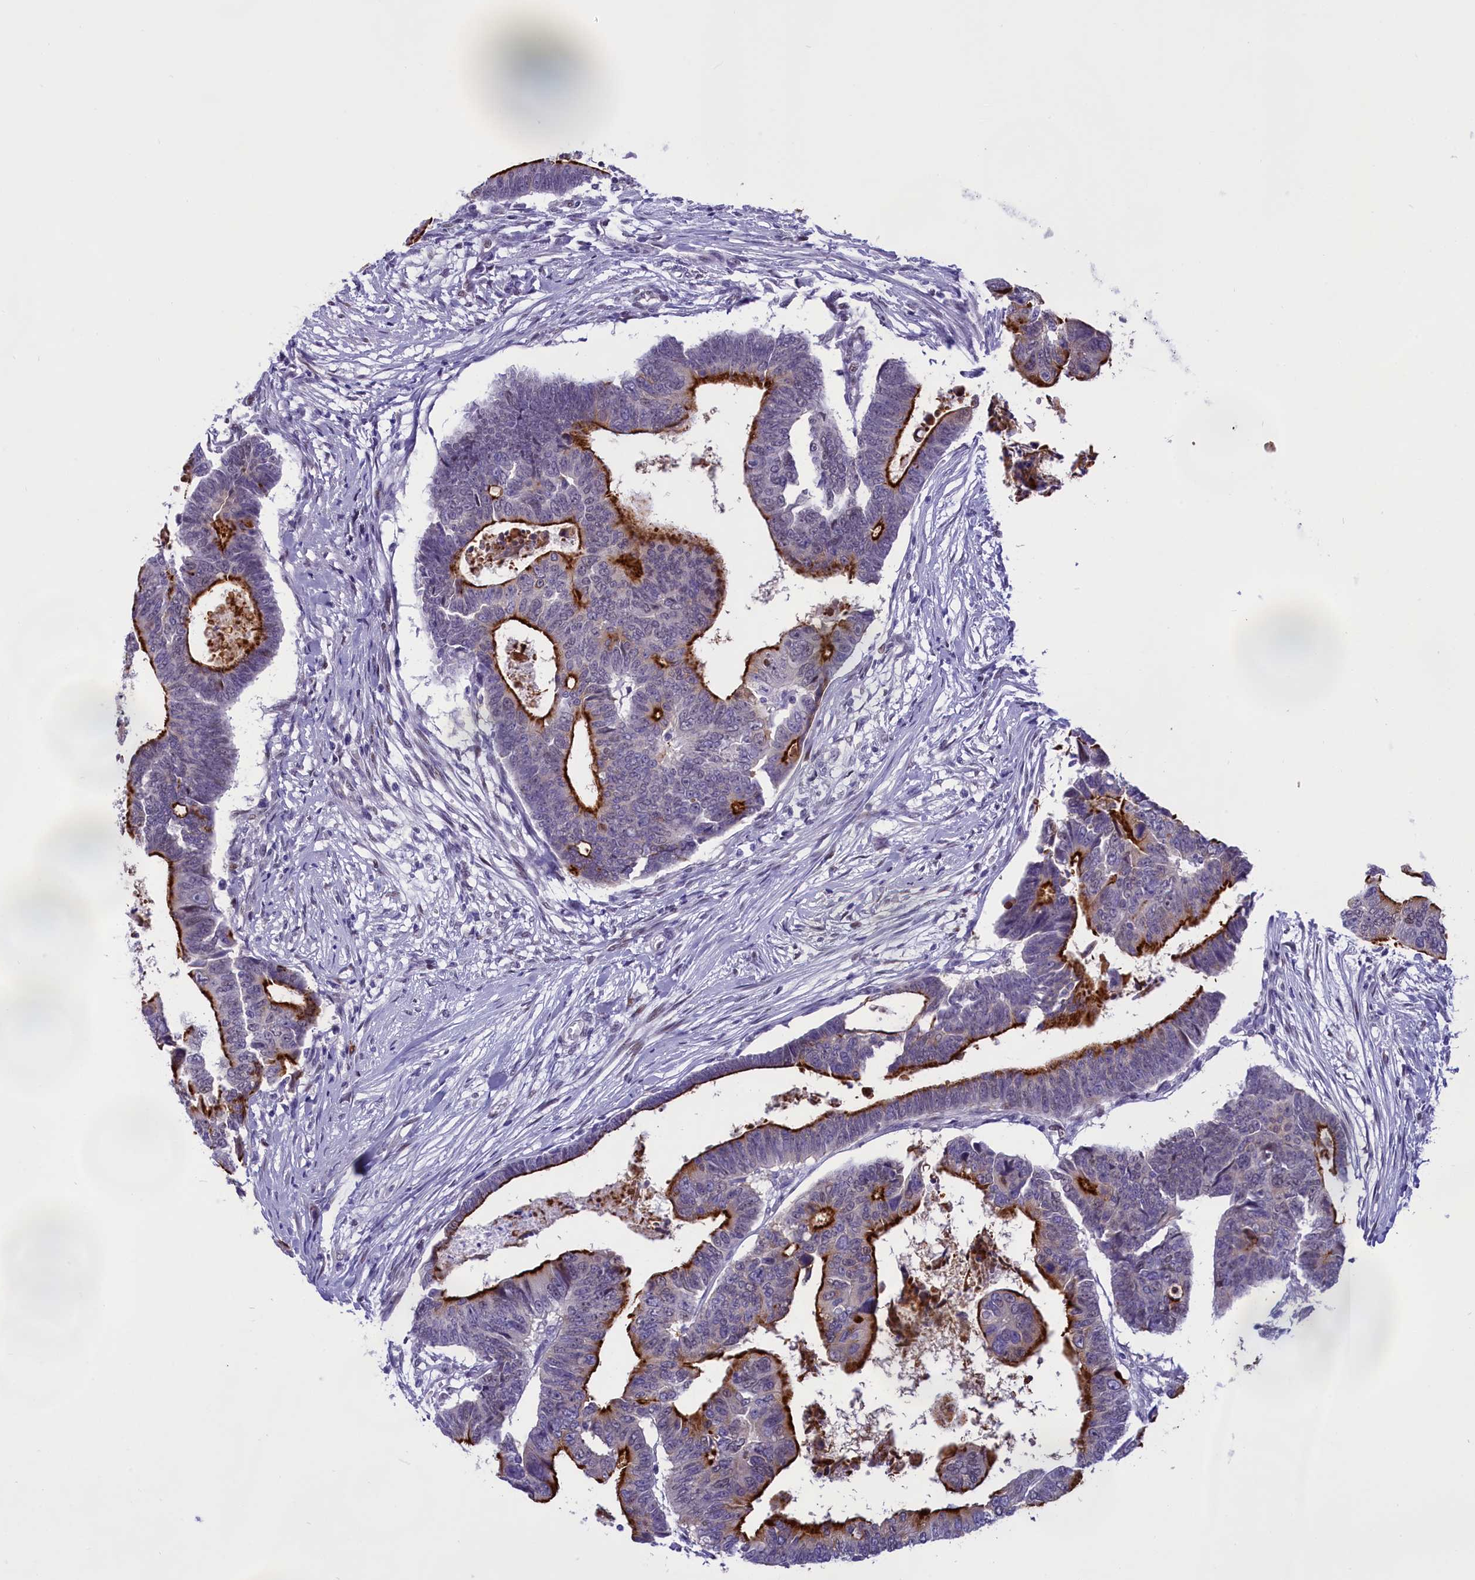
{"staining": {"intensity": "strong", "quantity": "25%-75%", "location": "cytoplasmic/membranous"}, "tissue": "colorectal cancer", "cell_type": "Tumor cells", "image_type": "cancer", "snomed": [{"axis": "morphology", "description": "Adenocarcinoma, NOS"}, {"axis": "topography", "description": "Rectum"}], "caption": "Adenocarcinoma (colorectal) stained for a protein (brown) exhibits strong cytoplasmic/membranous positive staining in about 25%-75% of tumor cells.", "gene": "SPIRE2", "patient": {"sex": "female", "age": 65}}